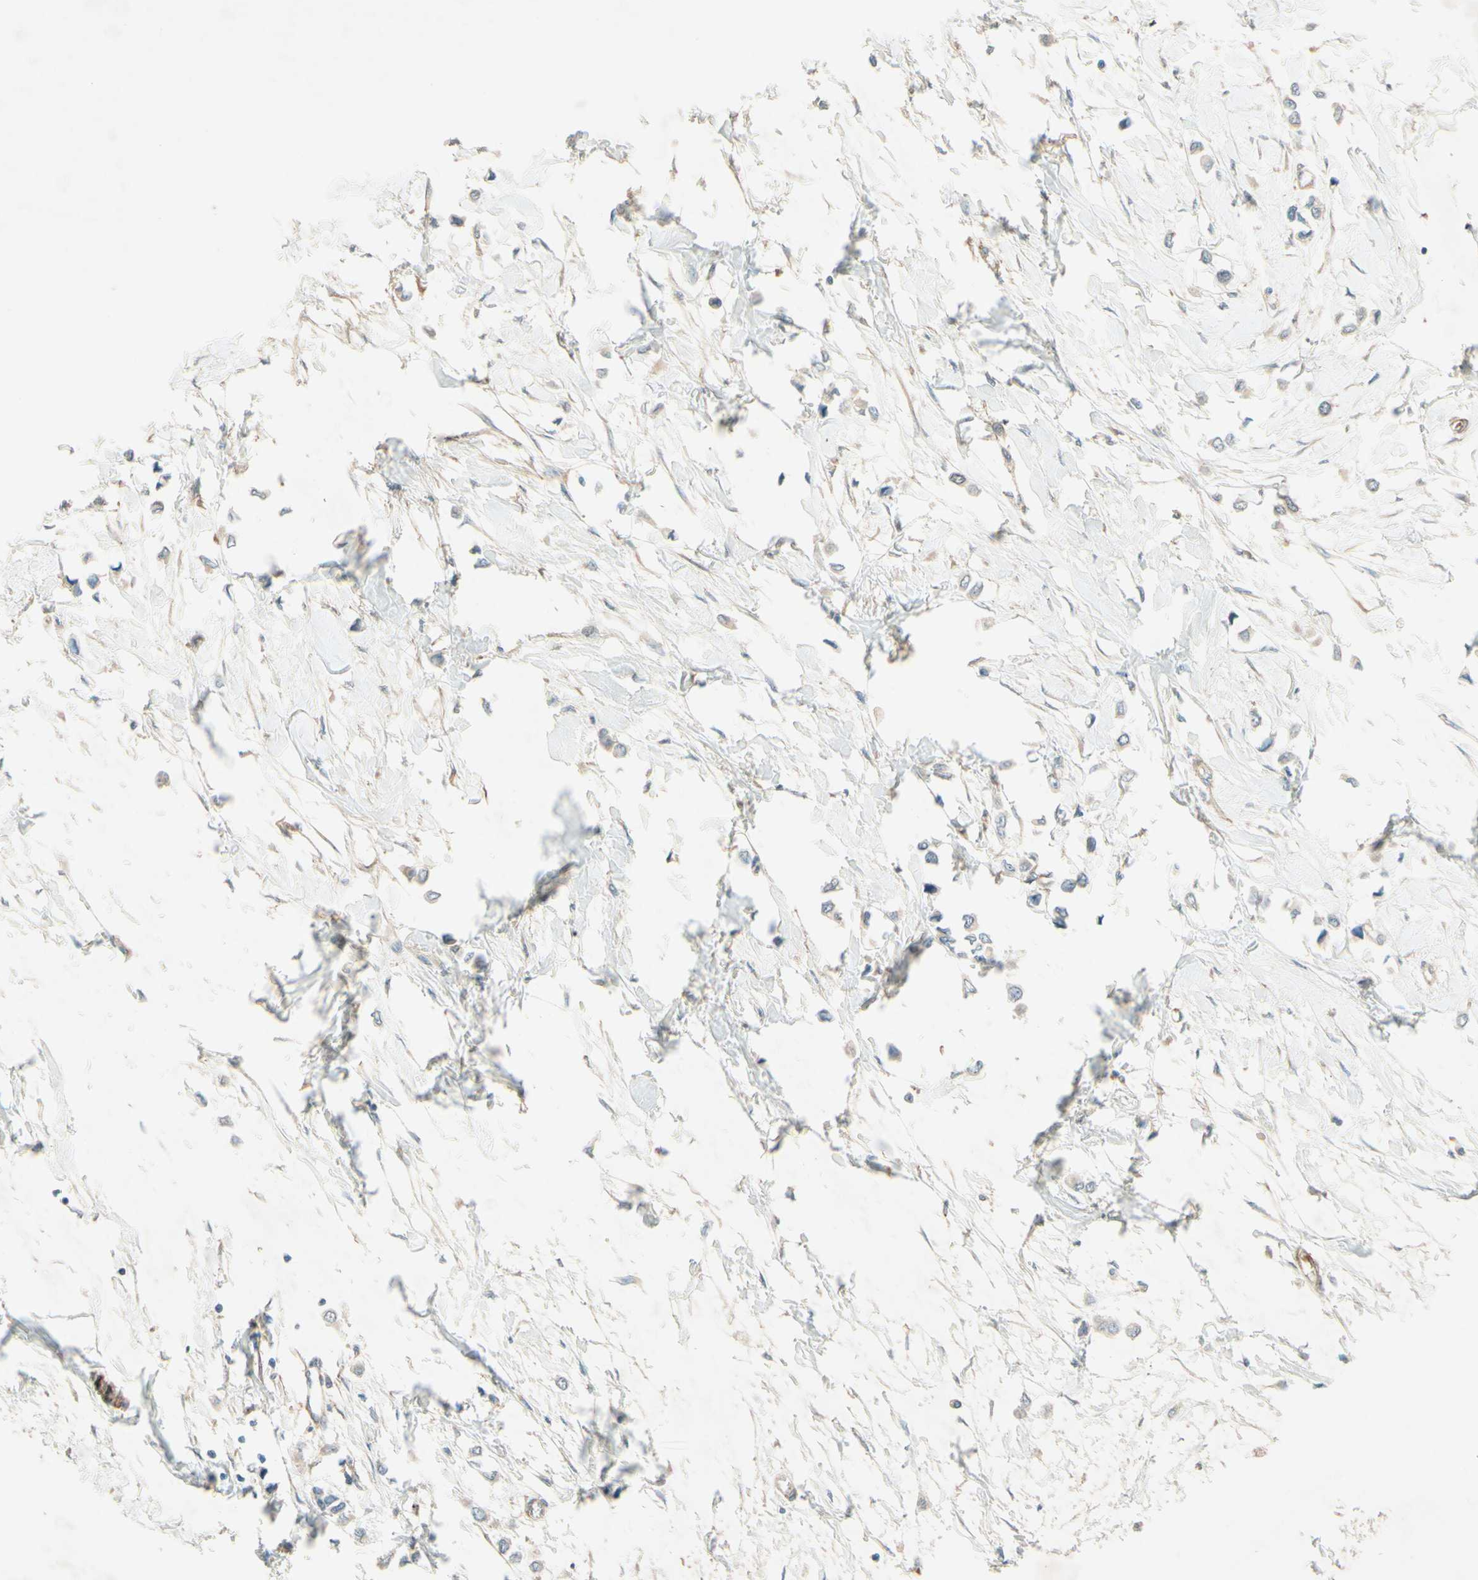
{"staining": {"intensity": "weak", "quantity": "<25%", "location": "cytoplasmic/membranous"}, "tissue": "breast cancer", "cell_type": "Tumor cells", "image_type": "cancer", "snomed": [{"axis": "morphology", "description": "Lobular carcinoma"}, {"axis": "topography", "description": "Breast"}], "caption": "A high-resolution image shows immunohistochemistry staining of breast cancer (lobular carcinoma), which exhibits no significant staining in tumor cells. The staining is performed using DAB brown chromogen with nuclei counter-stained in using hematoxylin.", "gene": "ADAM17", "patient": {"sex": "female", "age": 51}}